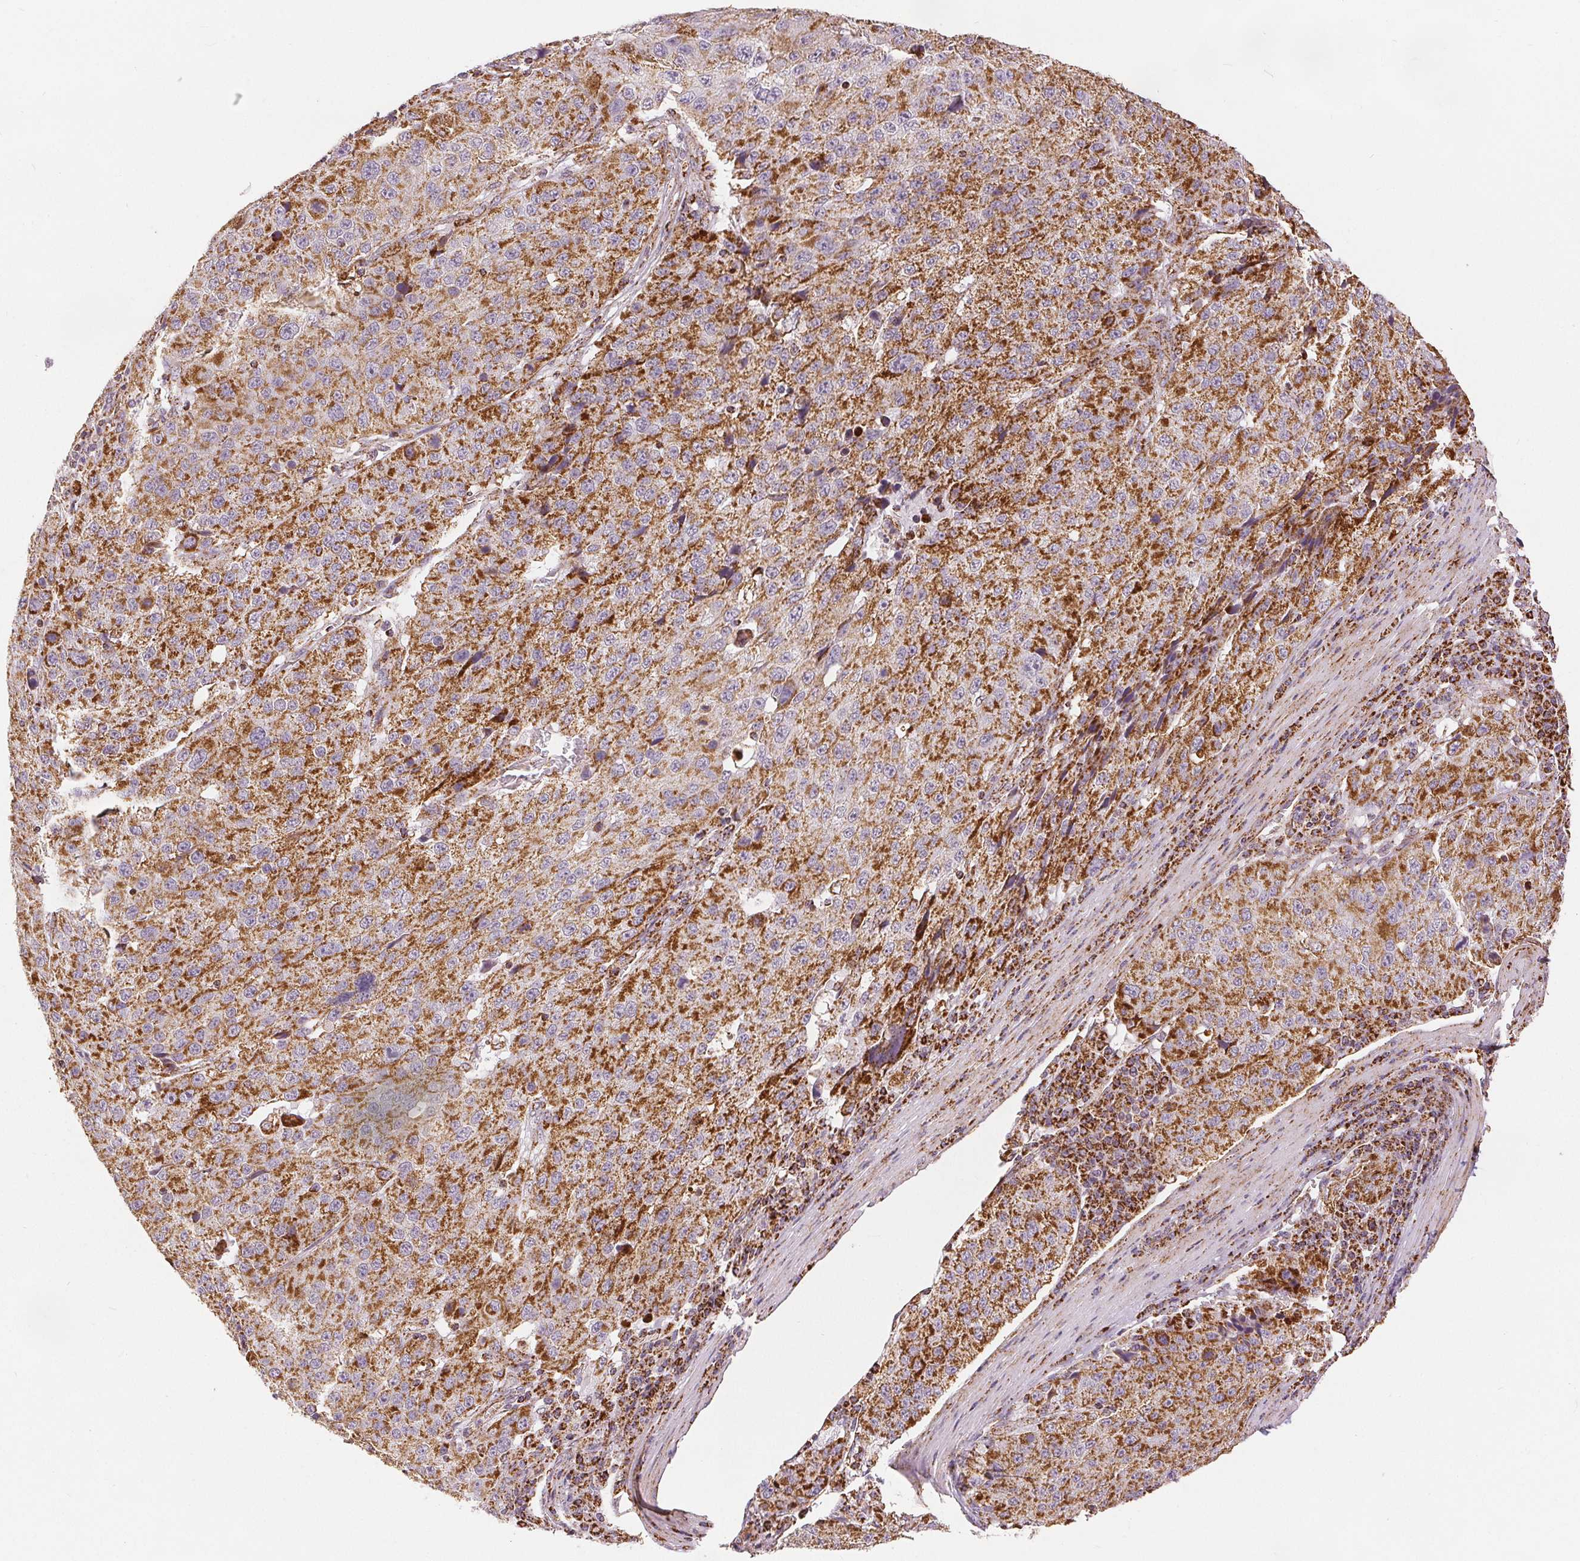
{"staining": {"intensity": "strong", "quantity": "25%-75%", "location": "cytoplasmic/membranous"}, "tissue": "stomach cancer", "cell_type": "Tumor cells", "image_type": "cancer", "snomed": [{"axis": "morphology", "description": "Adenocarcinoma, NOS"}, {"axis": "topography", "description": "Stomach"}], "caption": "Immunohistochemical staining of stomach adenocarcinoma exhibits high levels of strong cytoplasmic/membranous positivity in about 25%-75% of tumor cells.", "gene": "SDHB", "patient": {"sex": "male", "age": 71}}